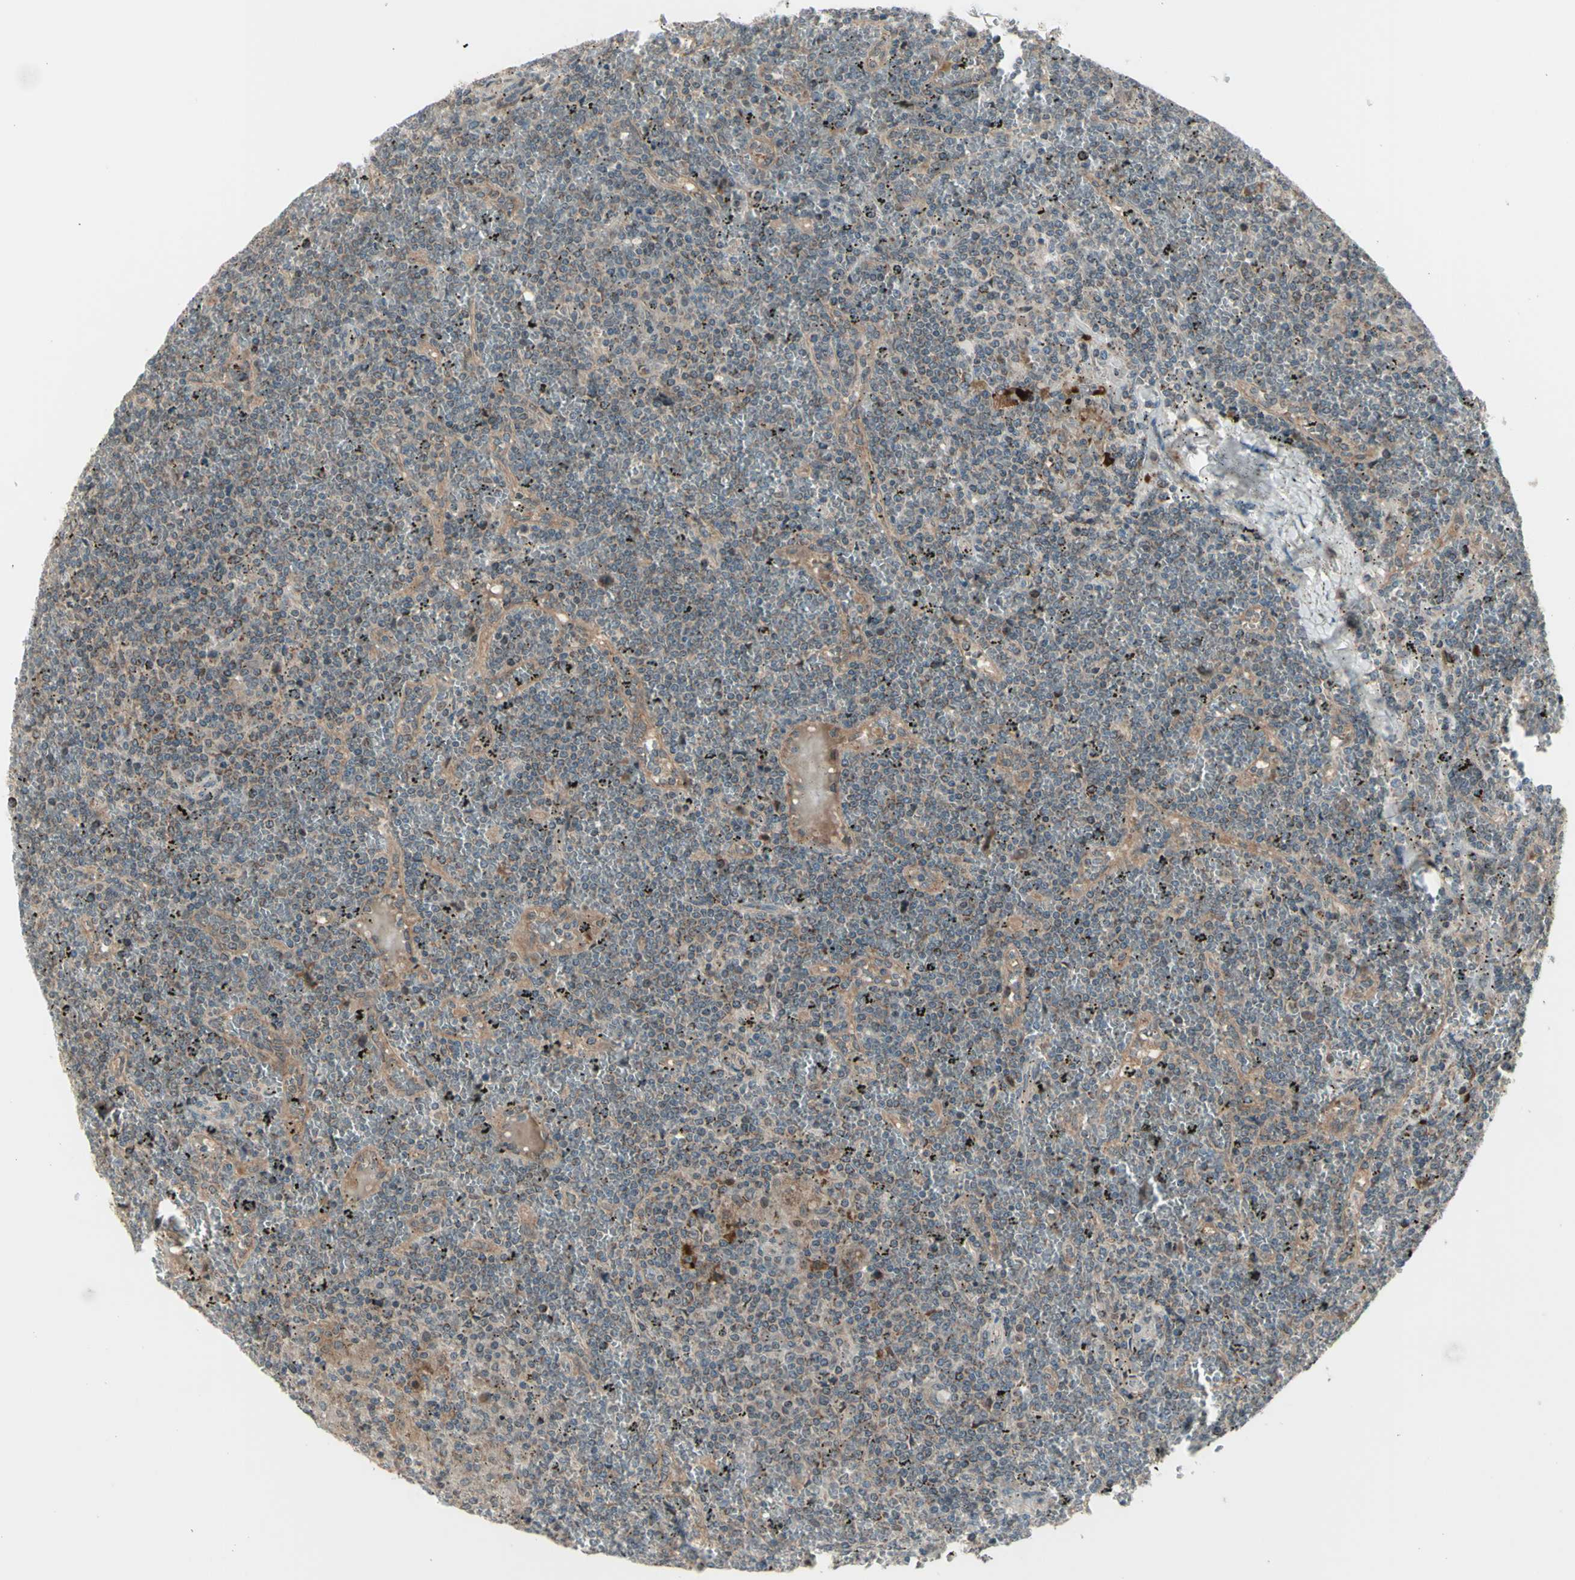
{"staining": {"intensity": "weak", "quantity": ">75%", "location": "cytoplasmic/membranous"}, "tissue": "lymphoma", "cell_type": "Tumor cells", "image_type": "cancer", "snomed": [{"axis": "morphology", "description": "Malignant lymphoma, non-Hodgkin's type, Low grade"}, {"axis": "topography", "description": "Spleen"}], "caption": "Malignant lymphoma, non-Hodgkin's type (low-grade) stained with immunohistochemistry (IHC) displays weak cytoplasmic/membranous expression in approximately >75% of tumor cells.", "gene": "OSTM1", "patient": {"sex": "female", "age": 19}}